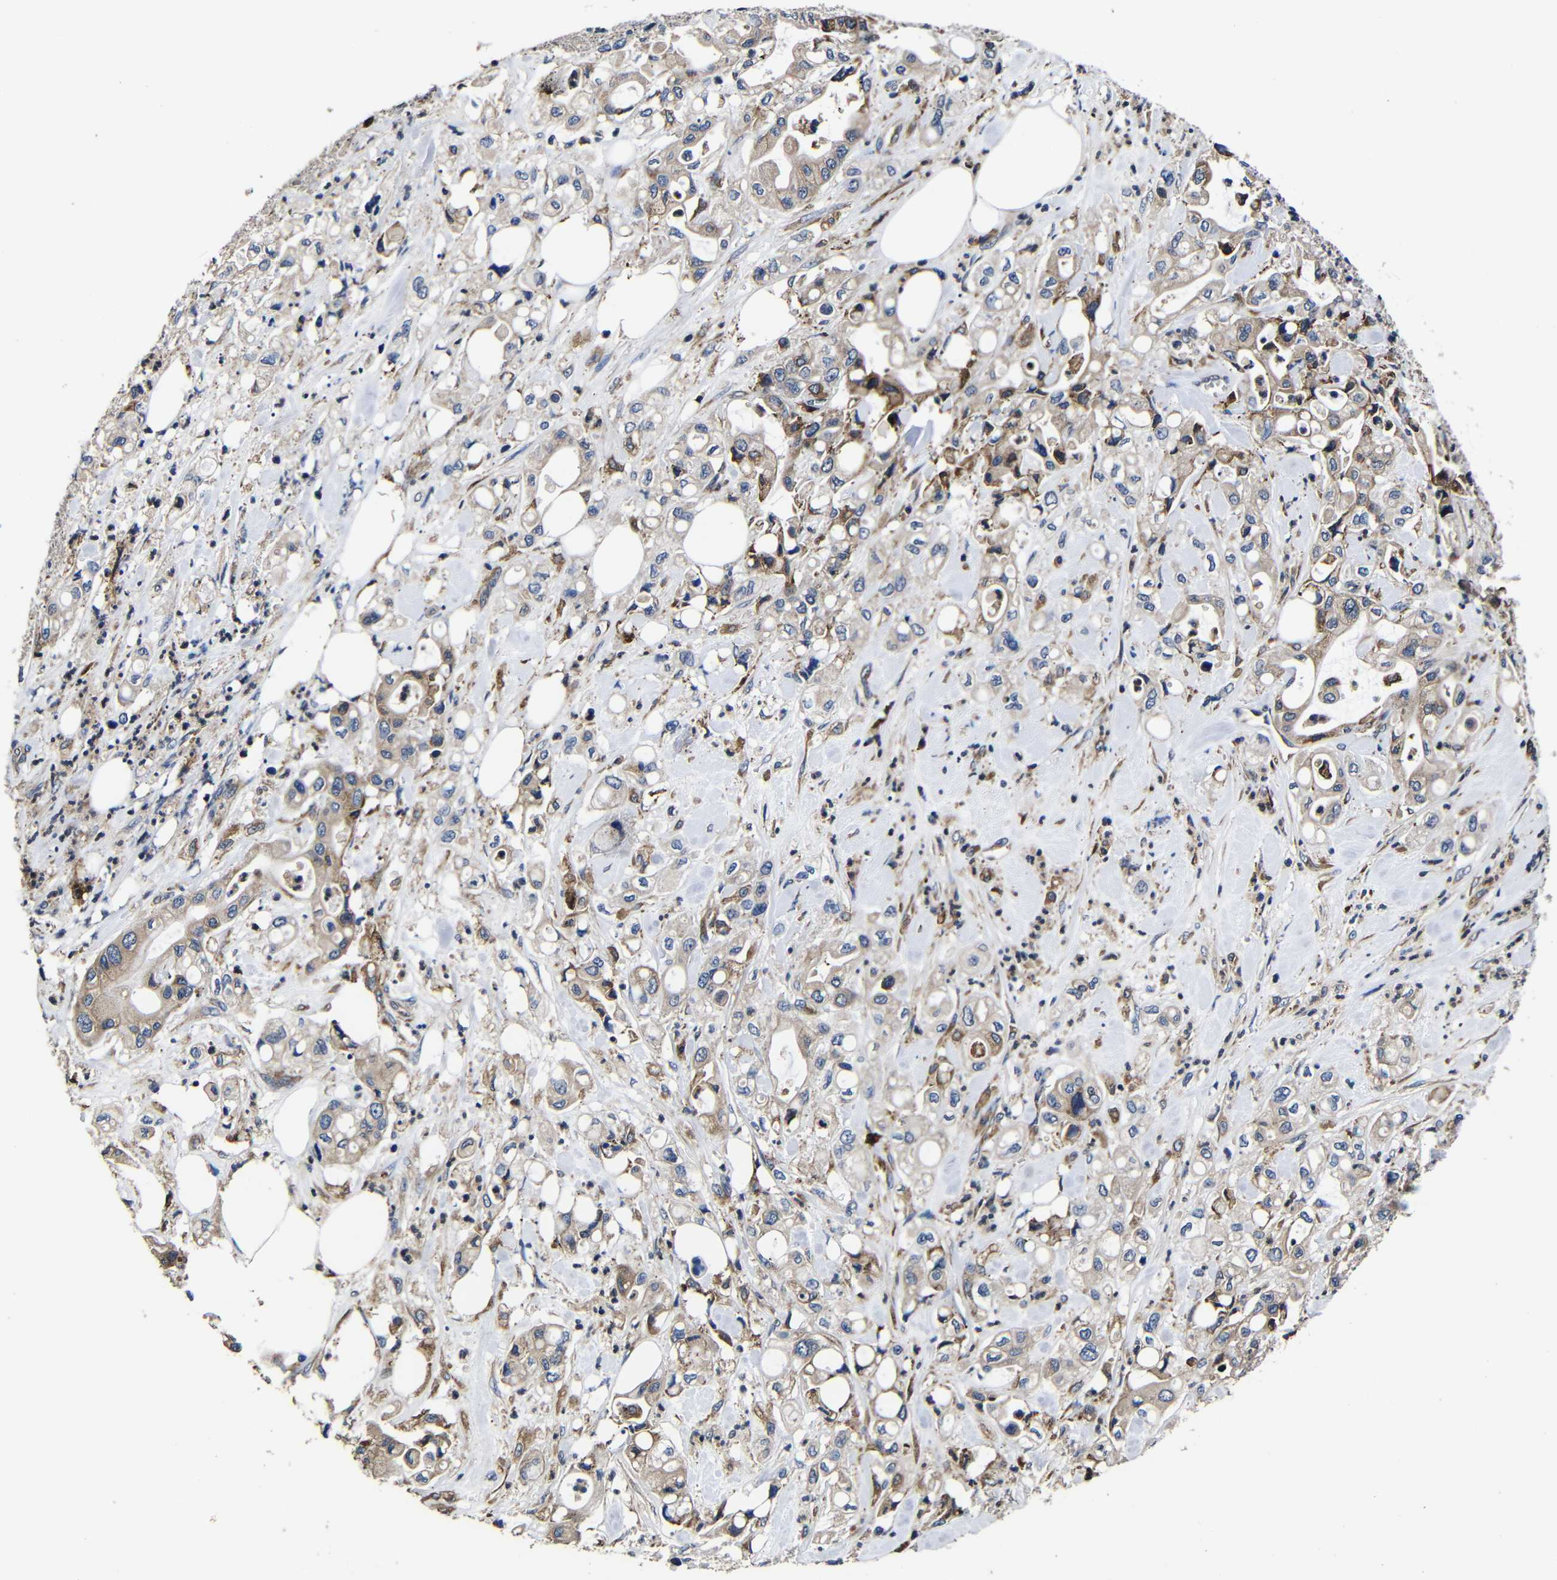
{"staining": {"intensity": "weak", "quantity": ">75%", "location": "cytoplasmic/membranous"}, "tissue": "pancreatic cancer", "cell_type": "Tumor cells", "image_type": "cancer", "snomed": [{"axis": "morphology", "description": "Adenocarcinoma, NOS"}, {"axis": "topography", "description": "Pancreas"}], "caption": "A brown stain shows weak cytoplasmic/membranous expression of a protein in pancreatic cancer (adenocarcinoma) tumor cells.", "gene": "SCN9A", "patient": {"sex": "male", "age": 70}}